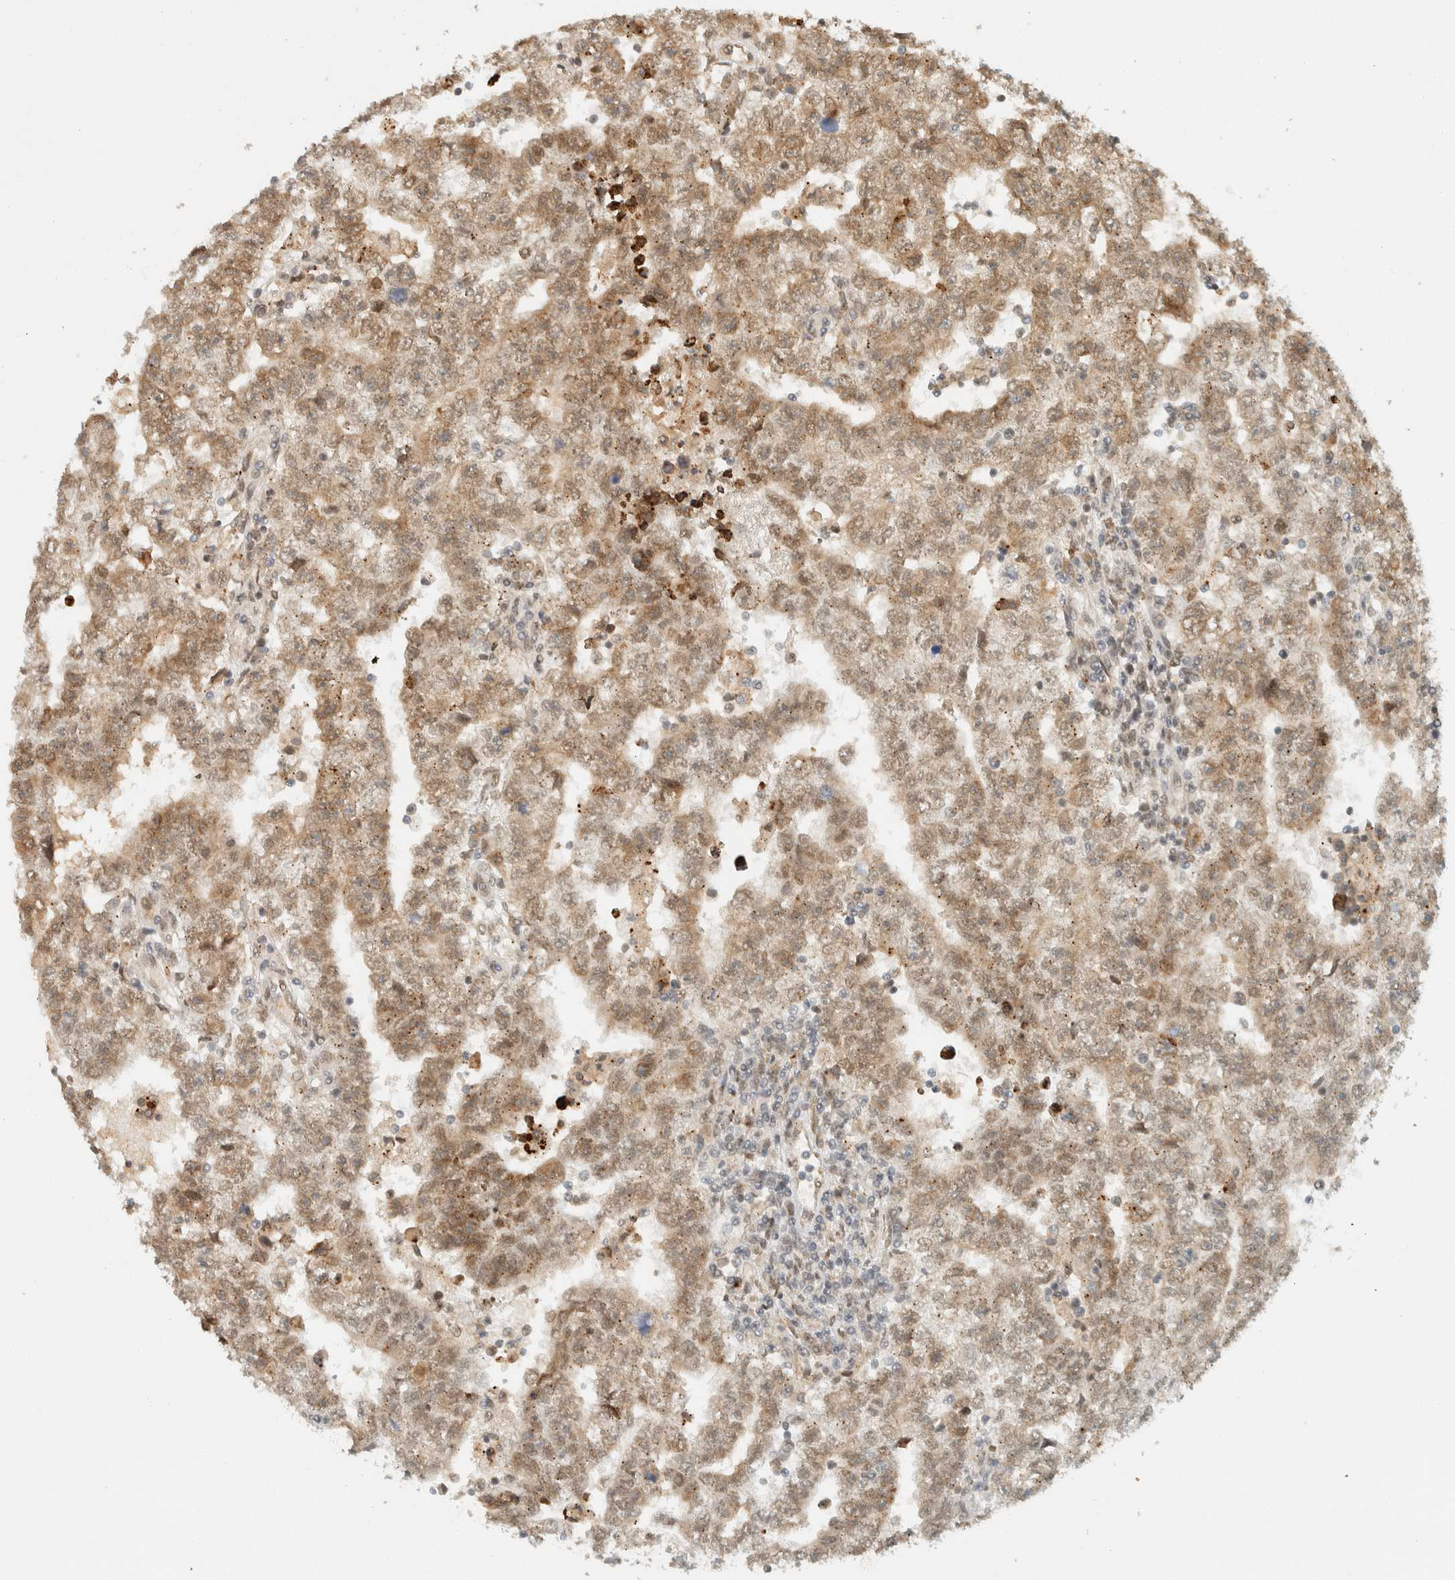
{"staining": {"intensity": "weak", "quantity": ">75%", "location": "cytoplasmic/membranous,nuclear"}, "tissue": "testis cancer", "cell_type": "Tumor cells", "image_type": "cancer", "snomed": [{"axis": "morphology", "description": "Carcinoma, Embryonal, NOS"}, {"axis": "topography", "description": "Testis"}], "caption": "The micrograph shows immunohistochemical staining of testis cancer. There is weak cytoplasmic/membranous and nuclear positivity is appreciated in about >75% of tumor cells. Nuclei are stained in blue.", "gene": "ITPRID1", "patient": {"sex": "male", "age": 25}}